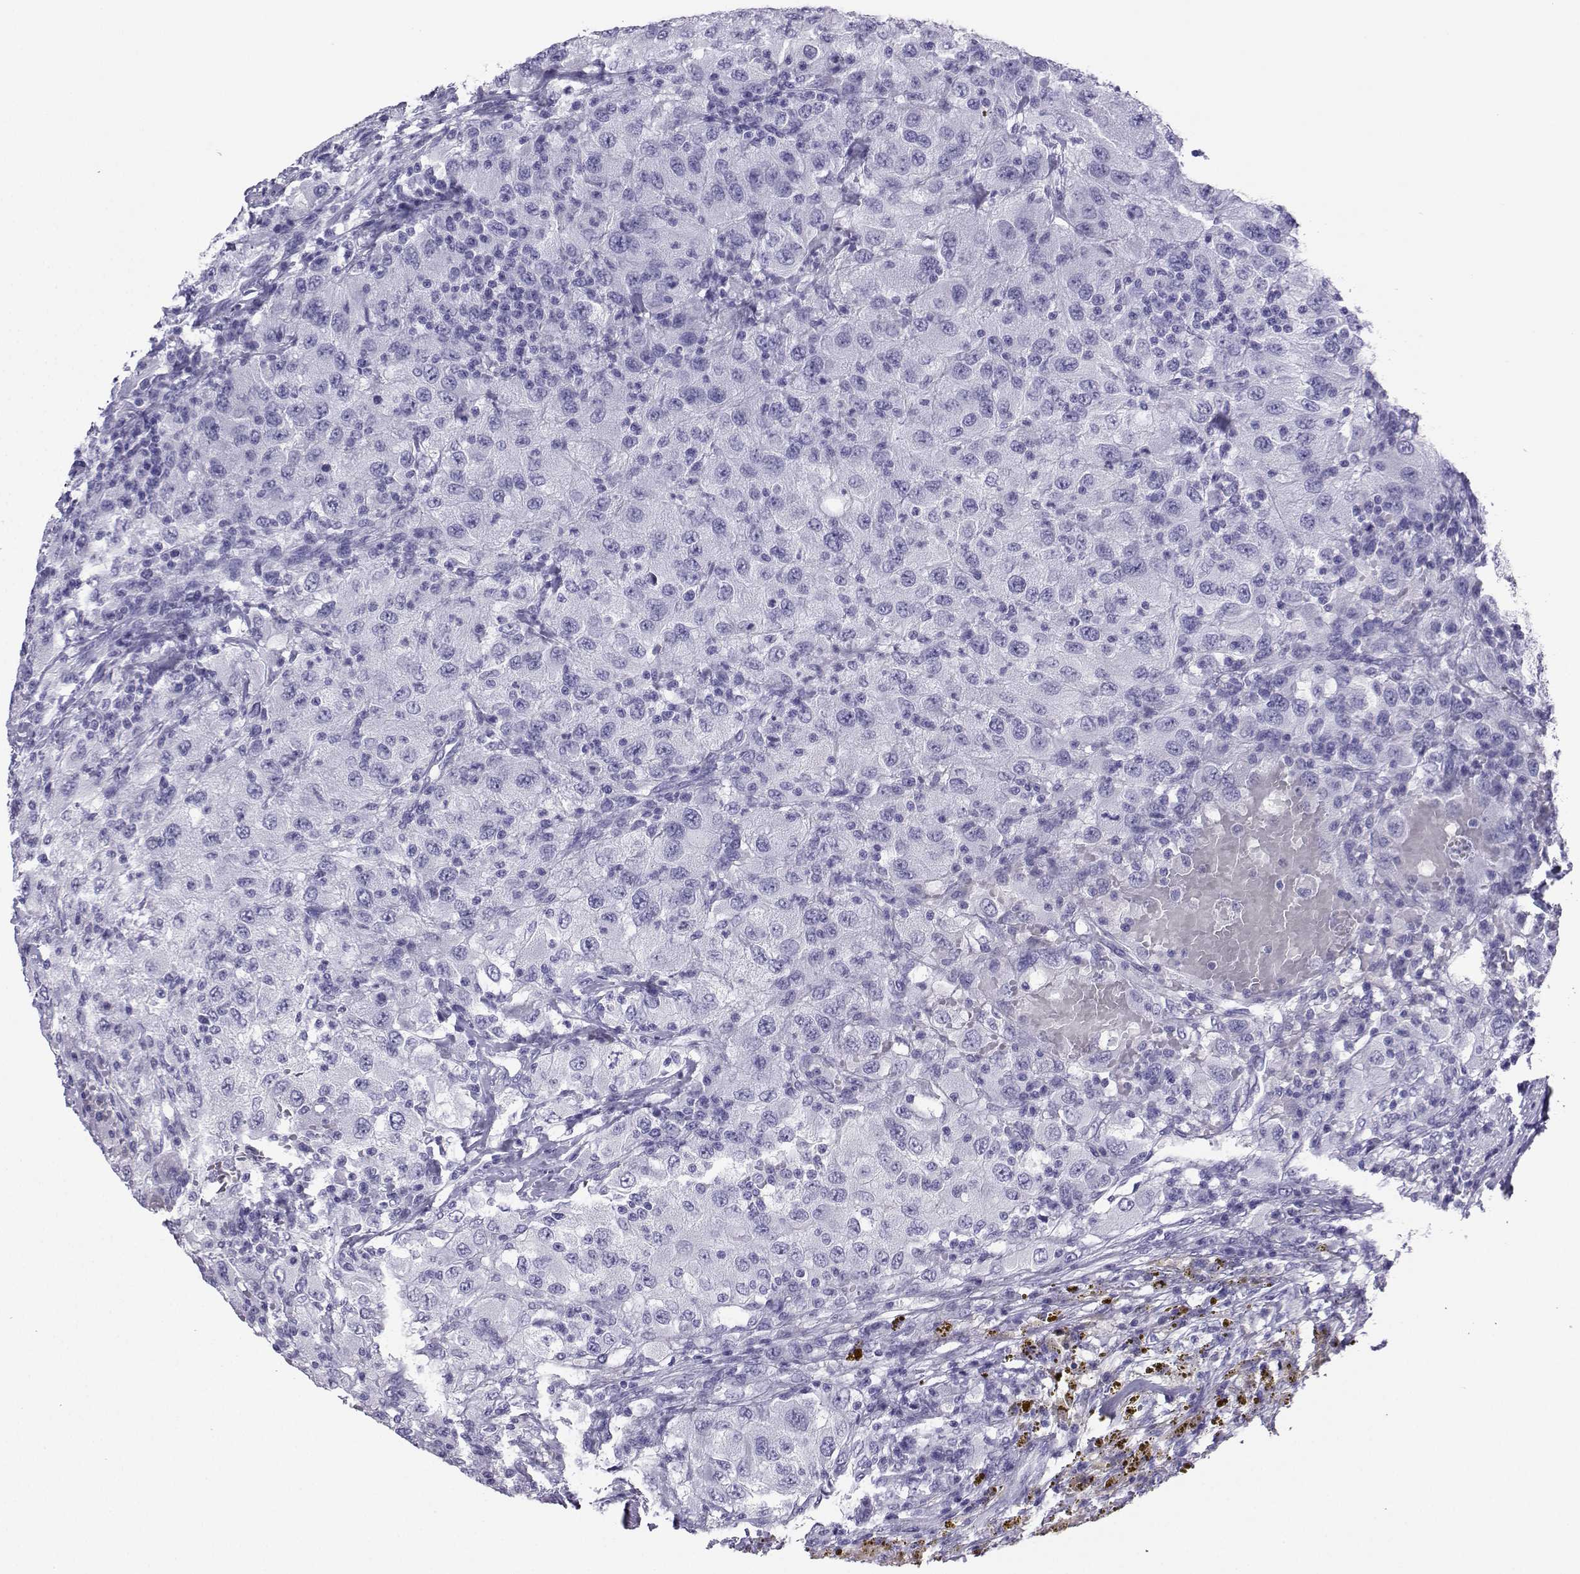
{"staining": {"intensity": "negative", "quantity": "none", "location": "none"}, "tissue": "renal cancer", "cell_type": "Tumor cells", "image_type": "cancer", "snomed": [{"axis": "morphology", "description": "Adenocarcinoma, NOS"}, {"axis": "topography", "description": "Kidney"}], "caption": "Histopathology image shows no significant protein staining in tumor cells of renal cancer.", "gene": "LORICRIN", "patient": {"sex": "female", "age": 67}}